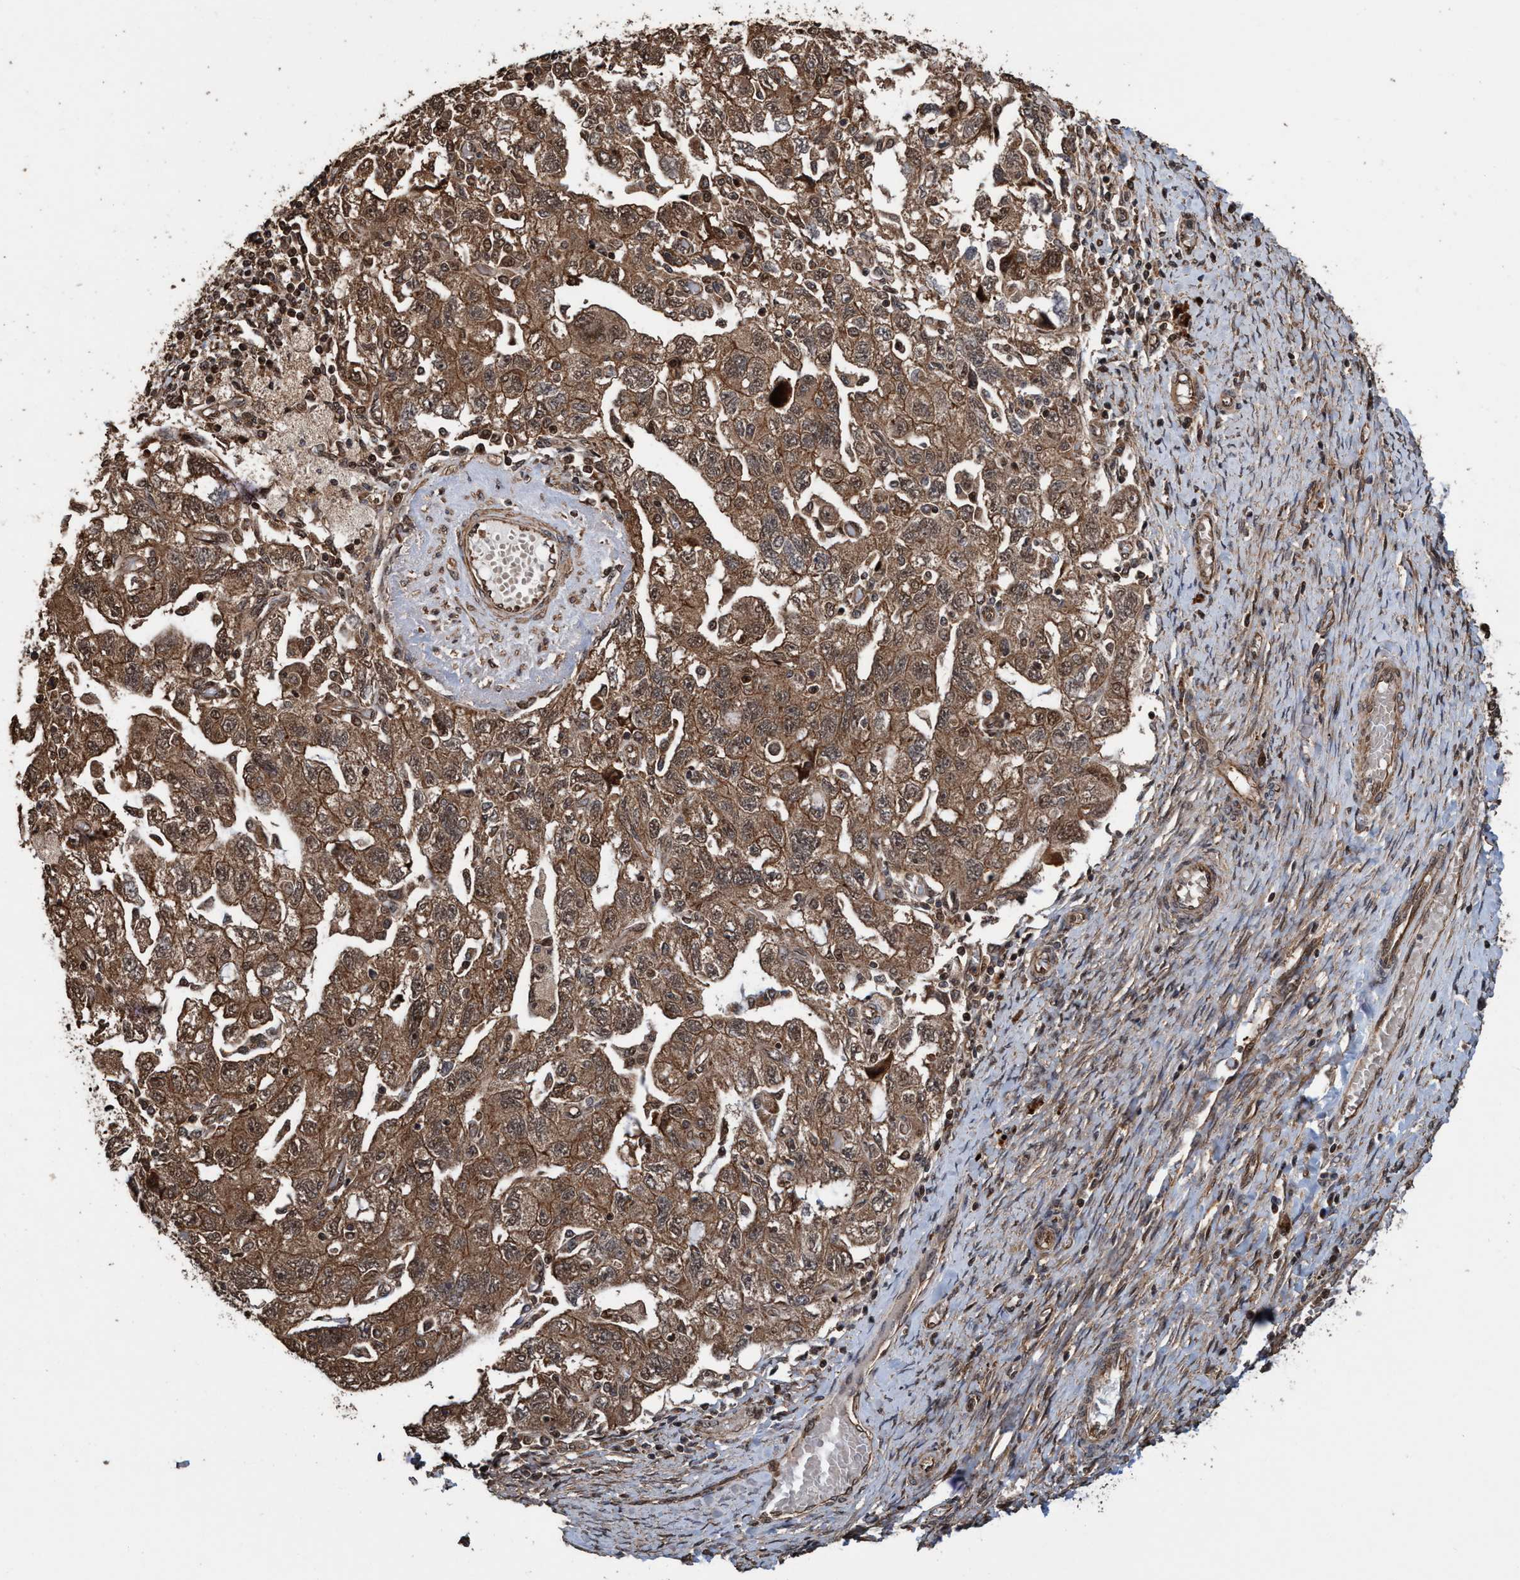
{"staining": {"intensity": "moderate", "quantity": ">75%", "location": "cytoplasmic/membranous,nuclear"}, "tissue": "ovarian cancer", "cell_type": "Tumor cells", "image_type": "cancer", "snomed": [{"axis": "morphology", "description": "Carcinoma, NOS"}, {"axis": "morphology", "description": "Cystadenocarcinoma, serous, NOS"}, {"axis": "topography", "description": "Ovary"}], "caption": "A histopathology image showing moderate cytoplasmic/membranous and nuclear staining in about >75% of tumor cells in ovarian cancer (carcinoma), as visualized by brown immunohistochemical staining.", "gene": "TRPC7", "patient": {"sex": "female", "age": 69}}